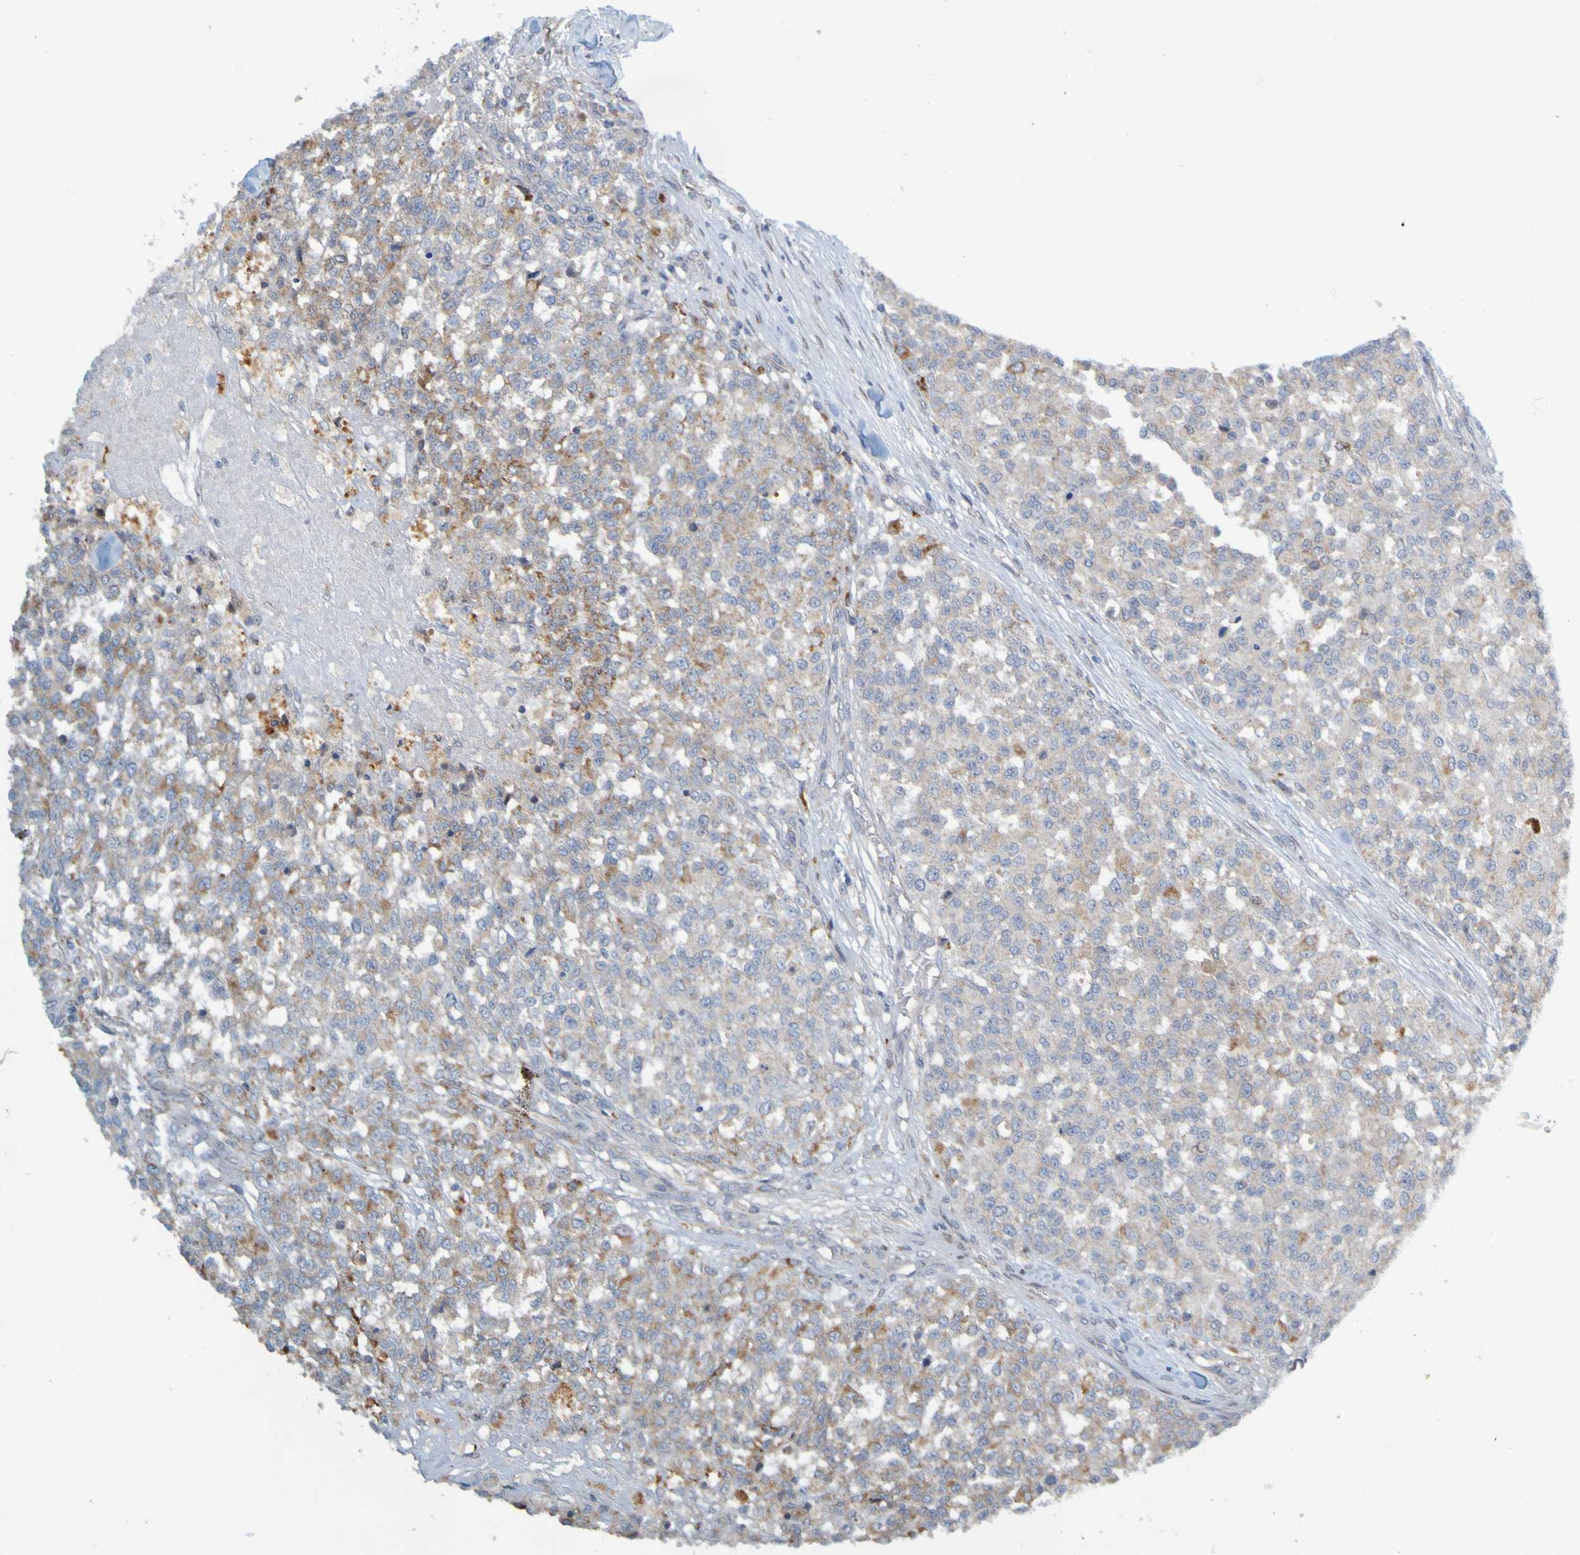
{"staining": {"intensity": "weak", "quantity": ">75%", "location": "cytoplasmic/membranous"}, "tissue": "testis cancer", "cell_type": "Tumor cells", "image_type": "cancer", "snomed": [{"axis": "morphology", "description": "Seminoma, NOS"}, {"axis": "topography", "description": "Testis"}], "caption": "Immunohistochemistry (IHC) (DAB) staining of human testis seminoma shows weak cytoplasmic/membranous protein positivity in about >75% of tumor cells.", "gene": "MAG", "patient": {"sex": "male", "age": 59}}